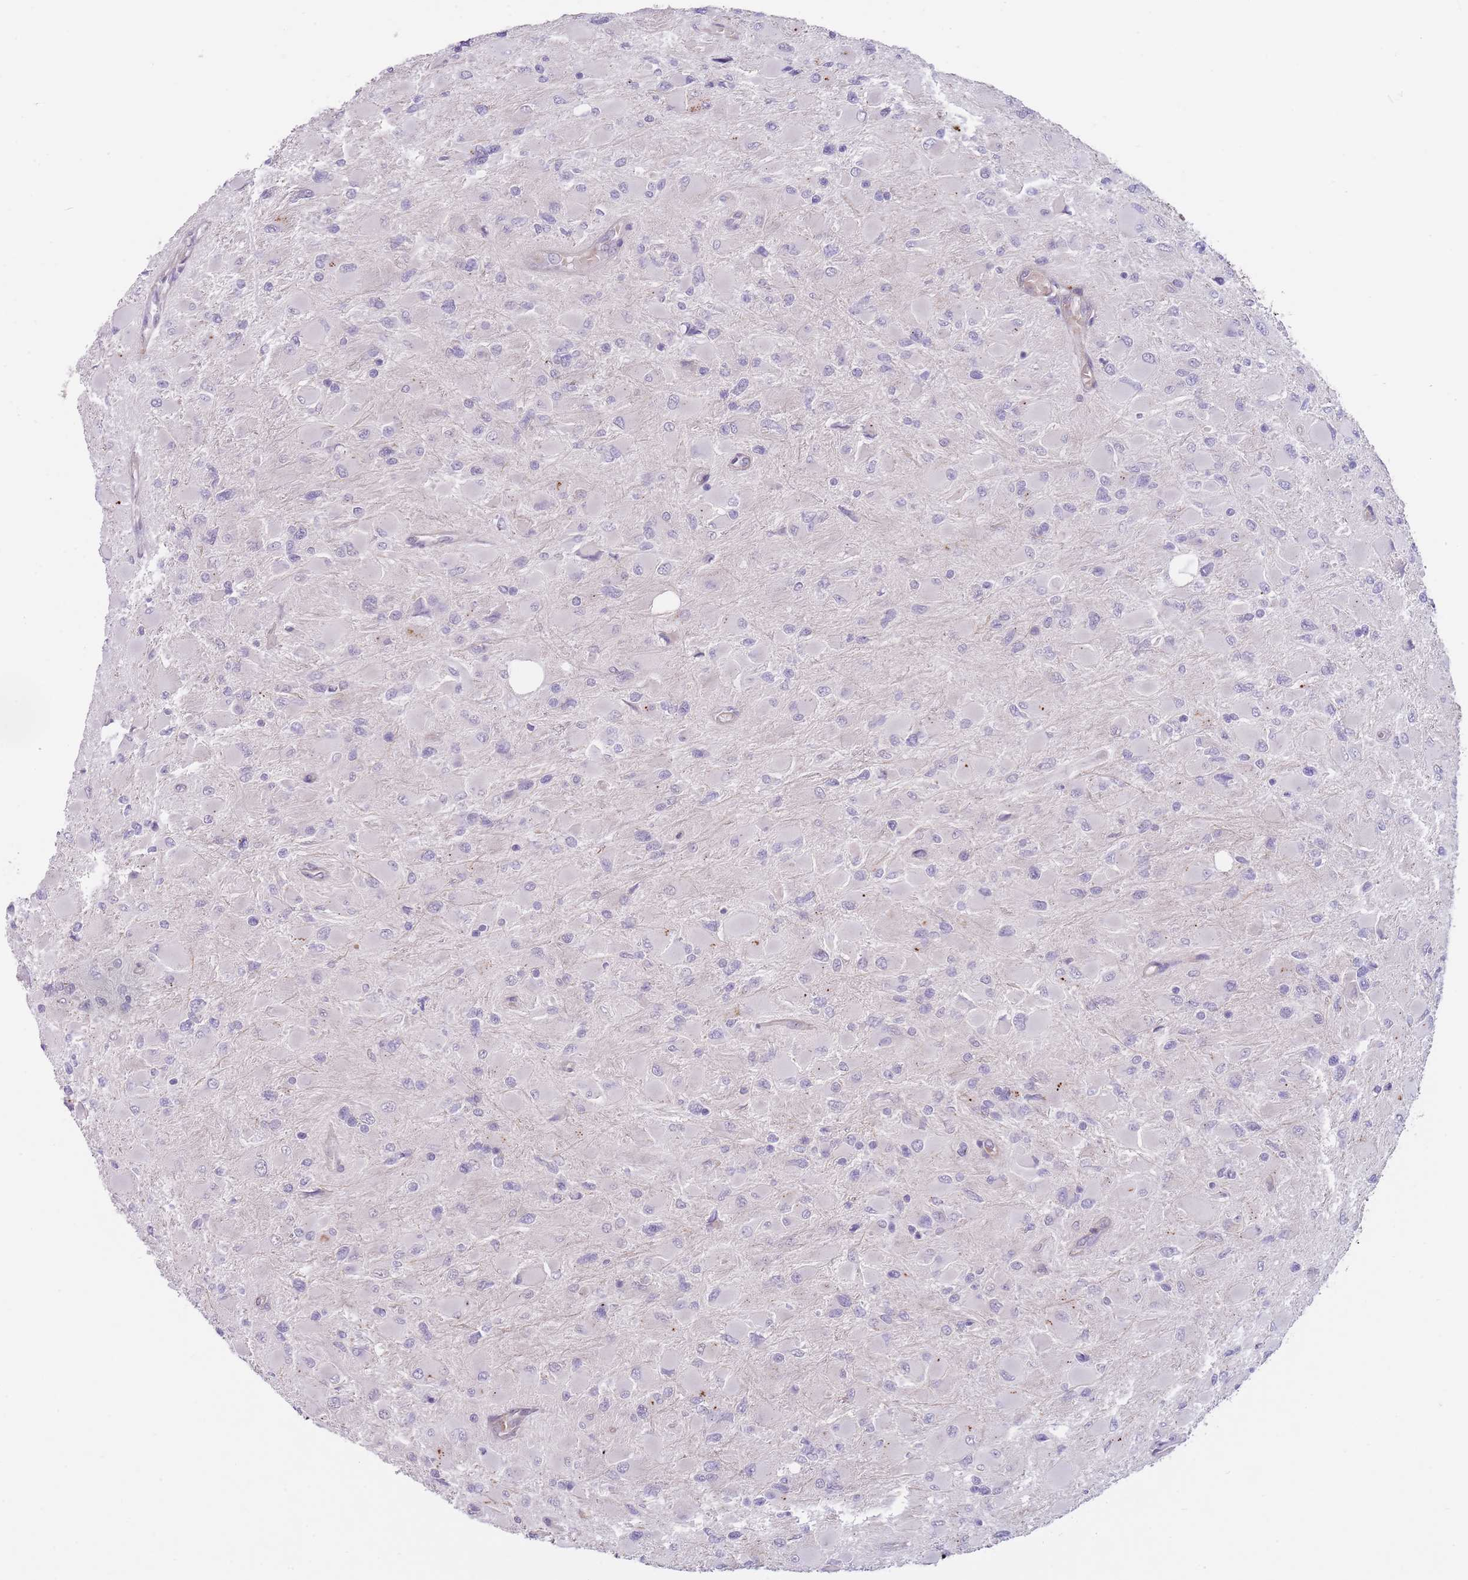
{"staining": {"intensity": "negative", "quantity": "none", "location": "none"}, "tissue": "glioma", "cell_type": "Tumor cells", "image_type": "cancer", "snomed": [{"axis": "morphology", "description": "Glioma, malignant, High grade"}, {"axis": "topography", "description": "Cerebral cortex"}], "caption": "High power microscopy image of an immunohistochemistry histopathology image of glioma, revealing no significant expression in tumor cells.", "gene": "QTRT1", "patient": {"sex": "female", "age": 36}}